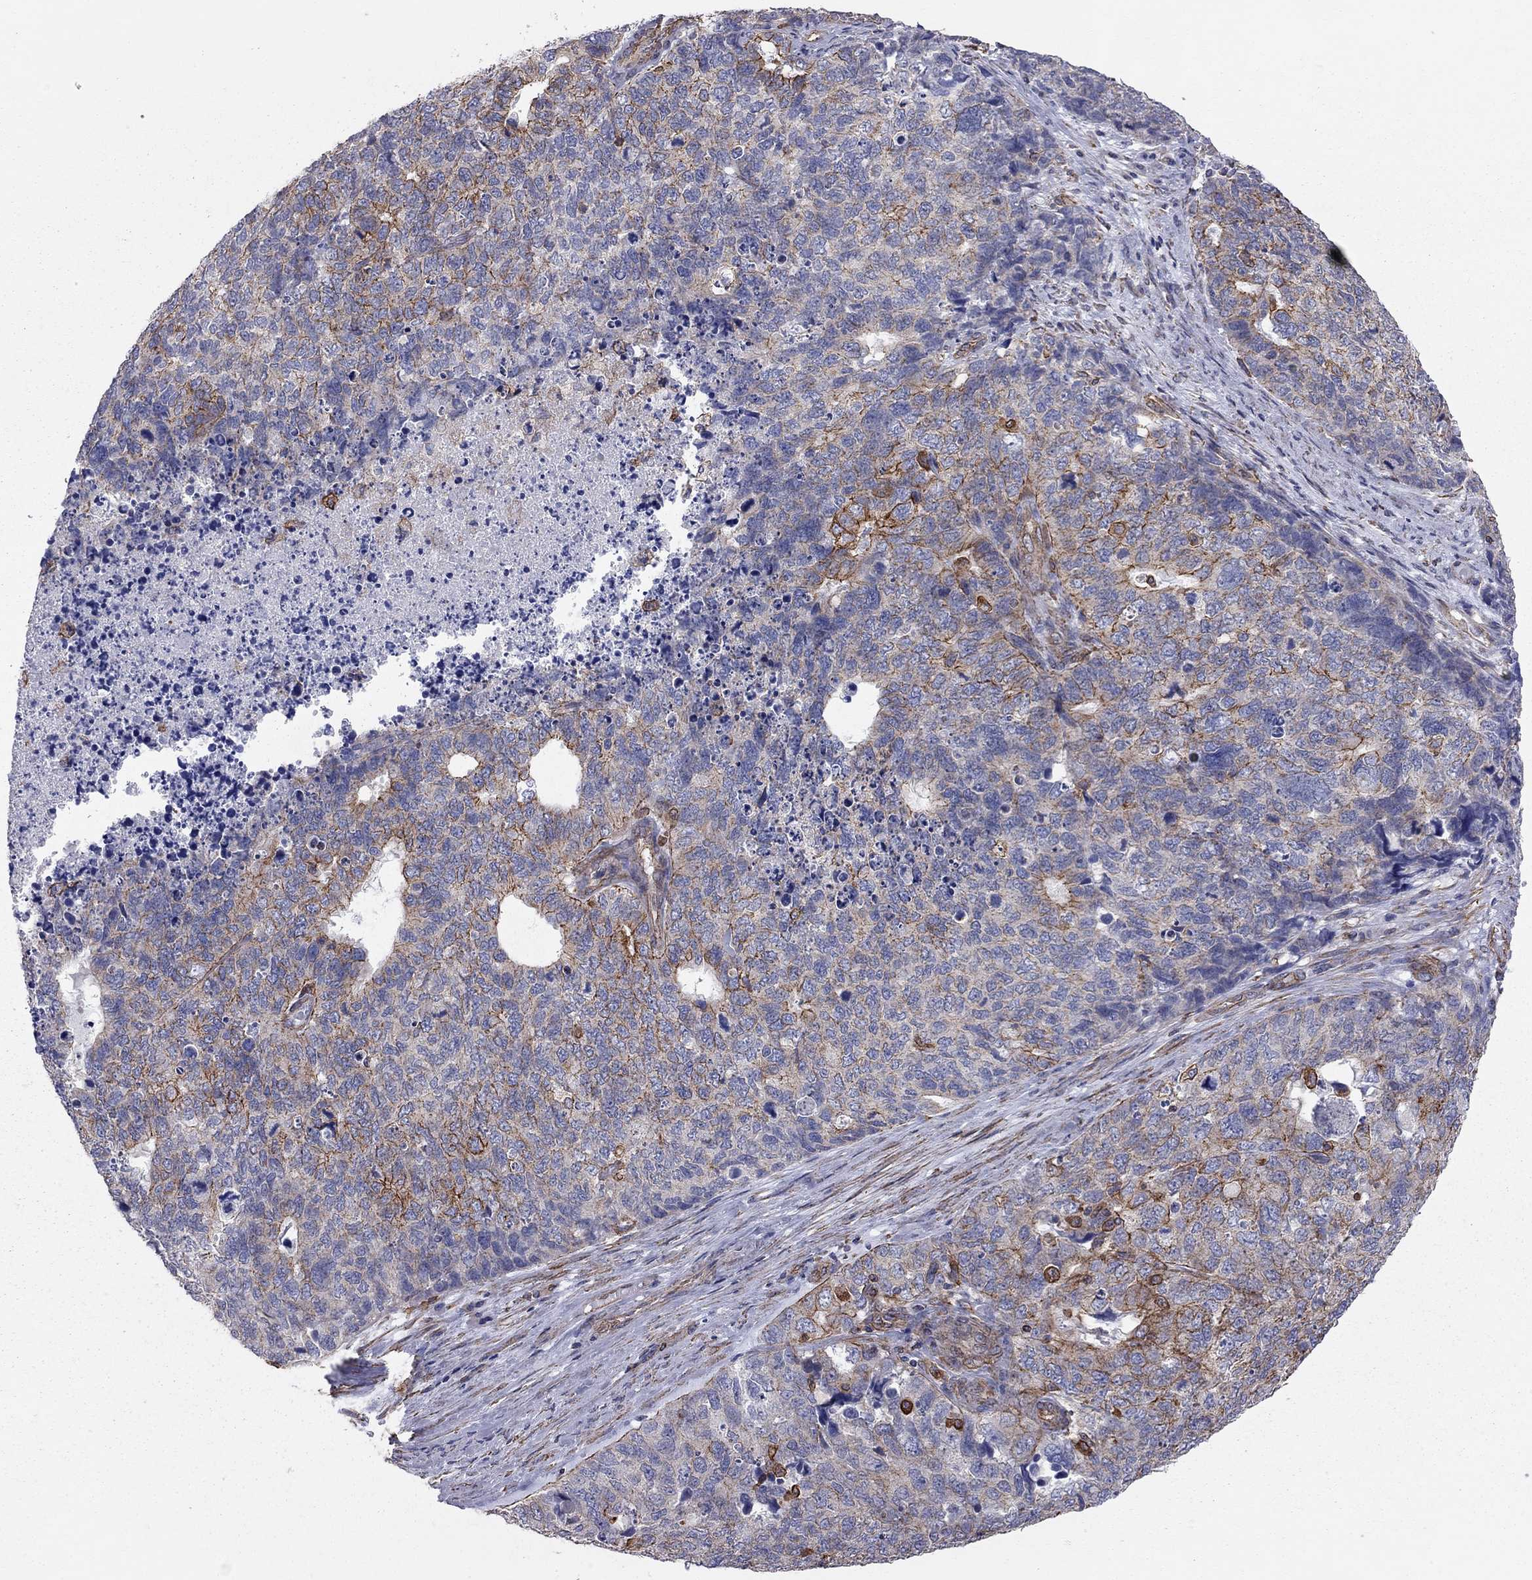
{"staining": {"intensity": "strong", "quantity": "<25%", "location": "cytoplasmic/membranous"}, "tissue": "cervical cancer", "cell_type": "Tumor cells", "image_type": "cancer", "snomed": [{"axis": "morphology", "description": "Squamous cell carcinoma, NOS"}, {"axis": "topography", "description": "Cervix"}], "caption": "An image of squamous cell carcinoma (cervical) stained for a protein demonstrates strong cytoplasmic/membranous brown staining in tumor cells.", "gene": "BICDL2", "patient": {"sex": "female", "age": 63}}